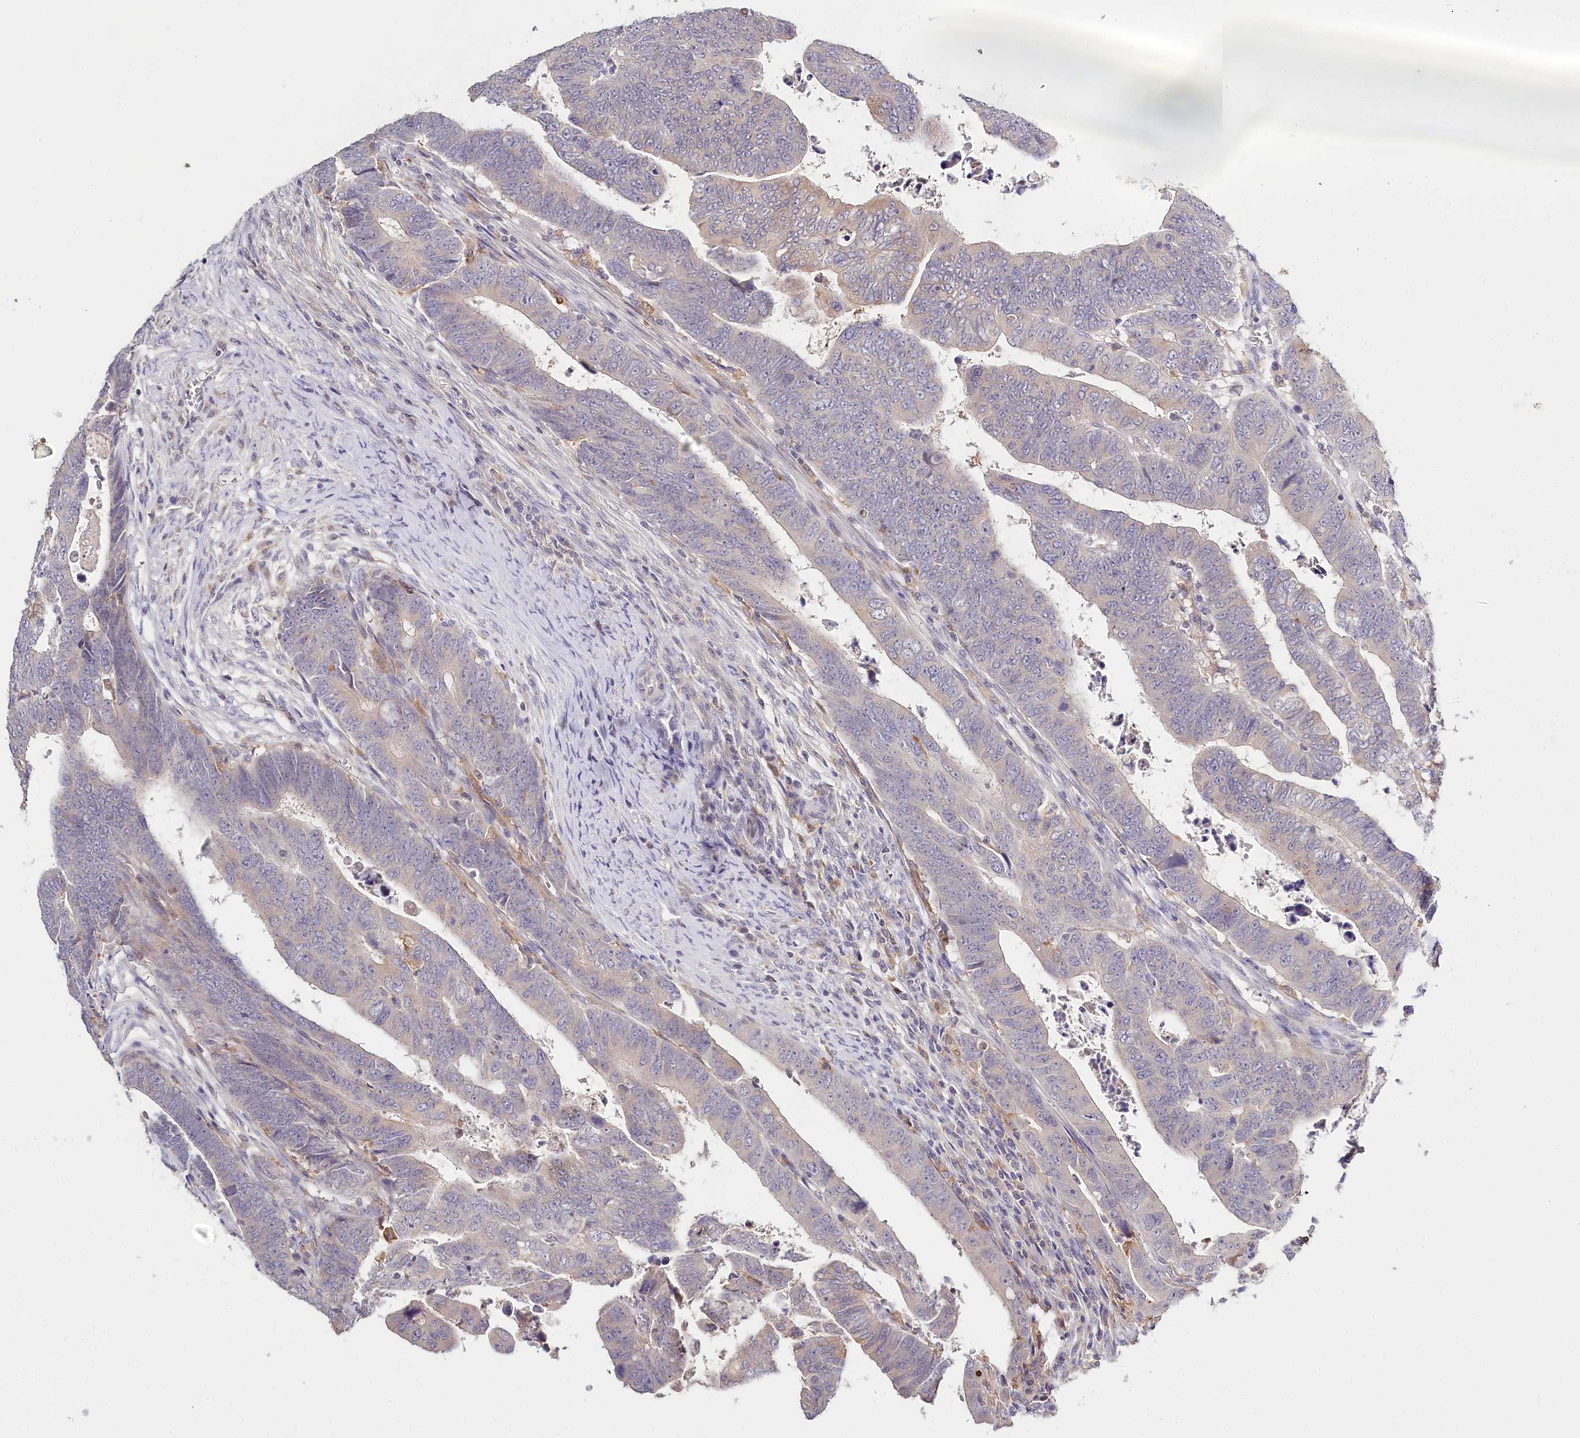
{"staining": {"intensity": "negative", "quantity": "none", "location": "none"}, "tissue": "colorectal cancer", "cell_type": "Tumor cells", "image_type": "cancer", "snomed": [{"axis": "morphology", "description": "Normal tissue, NOS"}, {"axis": "morphology", "description": "Adenocarcinoma, NOS"}, {"axis": "topography", "description": "Rectum"}], "caption": "Histopathology image shows no significant protein positivity in tumor cells of adenocarcinoma (colorectal). (Immunohistochemistry (ihc), brightfield microscopy, high magnification).", "gene": "DAPK1", "patient": {"sex": "female", "age": 65}}